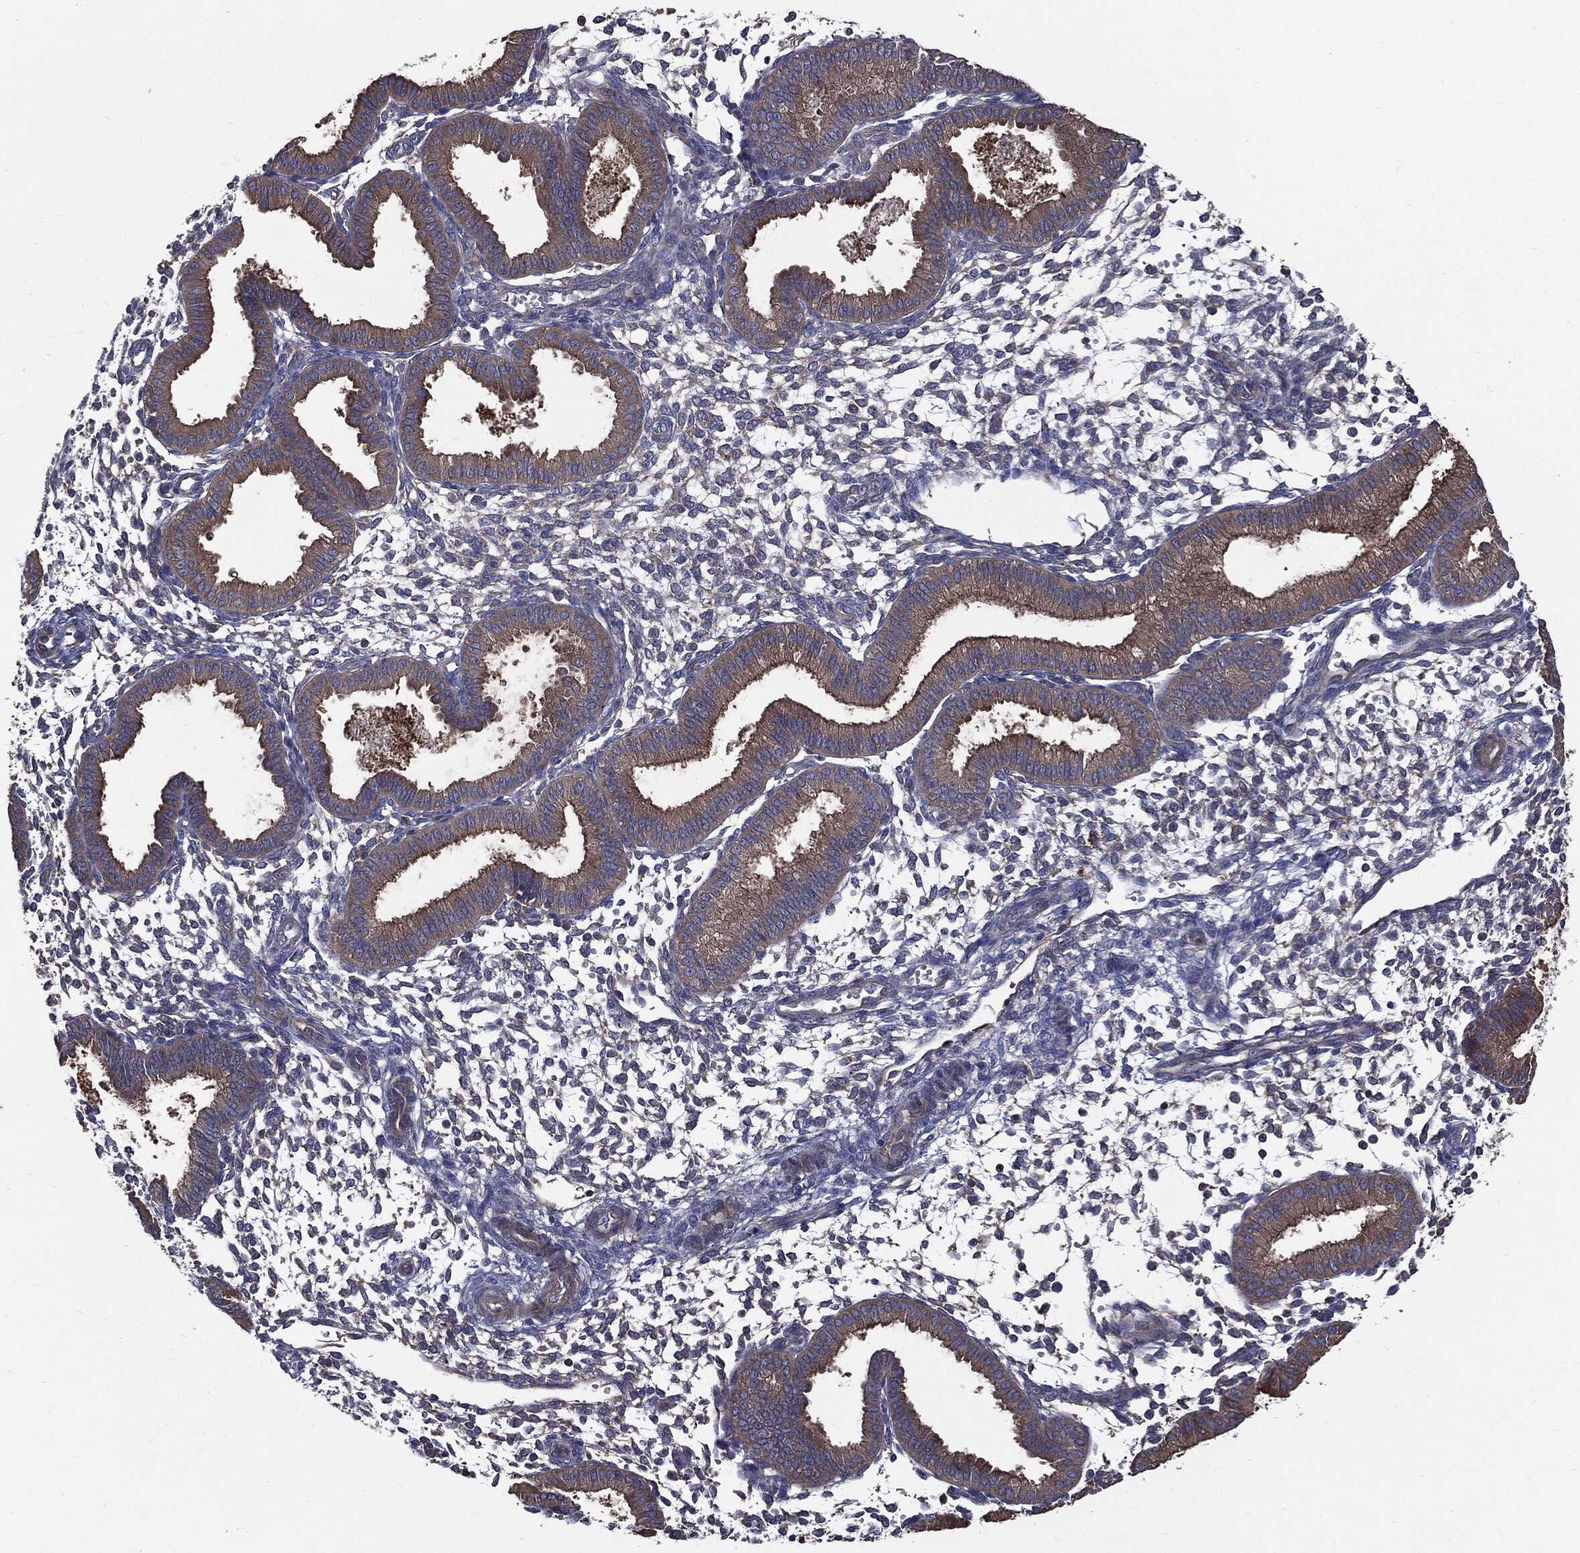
{"staining": {"intensity": "negative", "quantity": "none", "location": "none"}, "tissue": "endometrium", "cell_type": "Cells in endometrial stroma", "image_type": "normal", "snomed": [{"axis": "morphology", "description": "Normal tissue, NOS"}, {"axis": "topography", "description": "Endometrium"}], "caption": "Cells in endometrial stroma show no significant staining in normal endometrium. (Immunohistochemistry, brightfield microscopy, high magnification).", "gene": "PDCD6IP", "patient": {"sex": "female", "age": 43}}